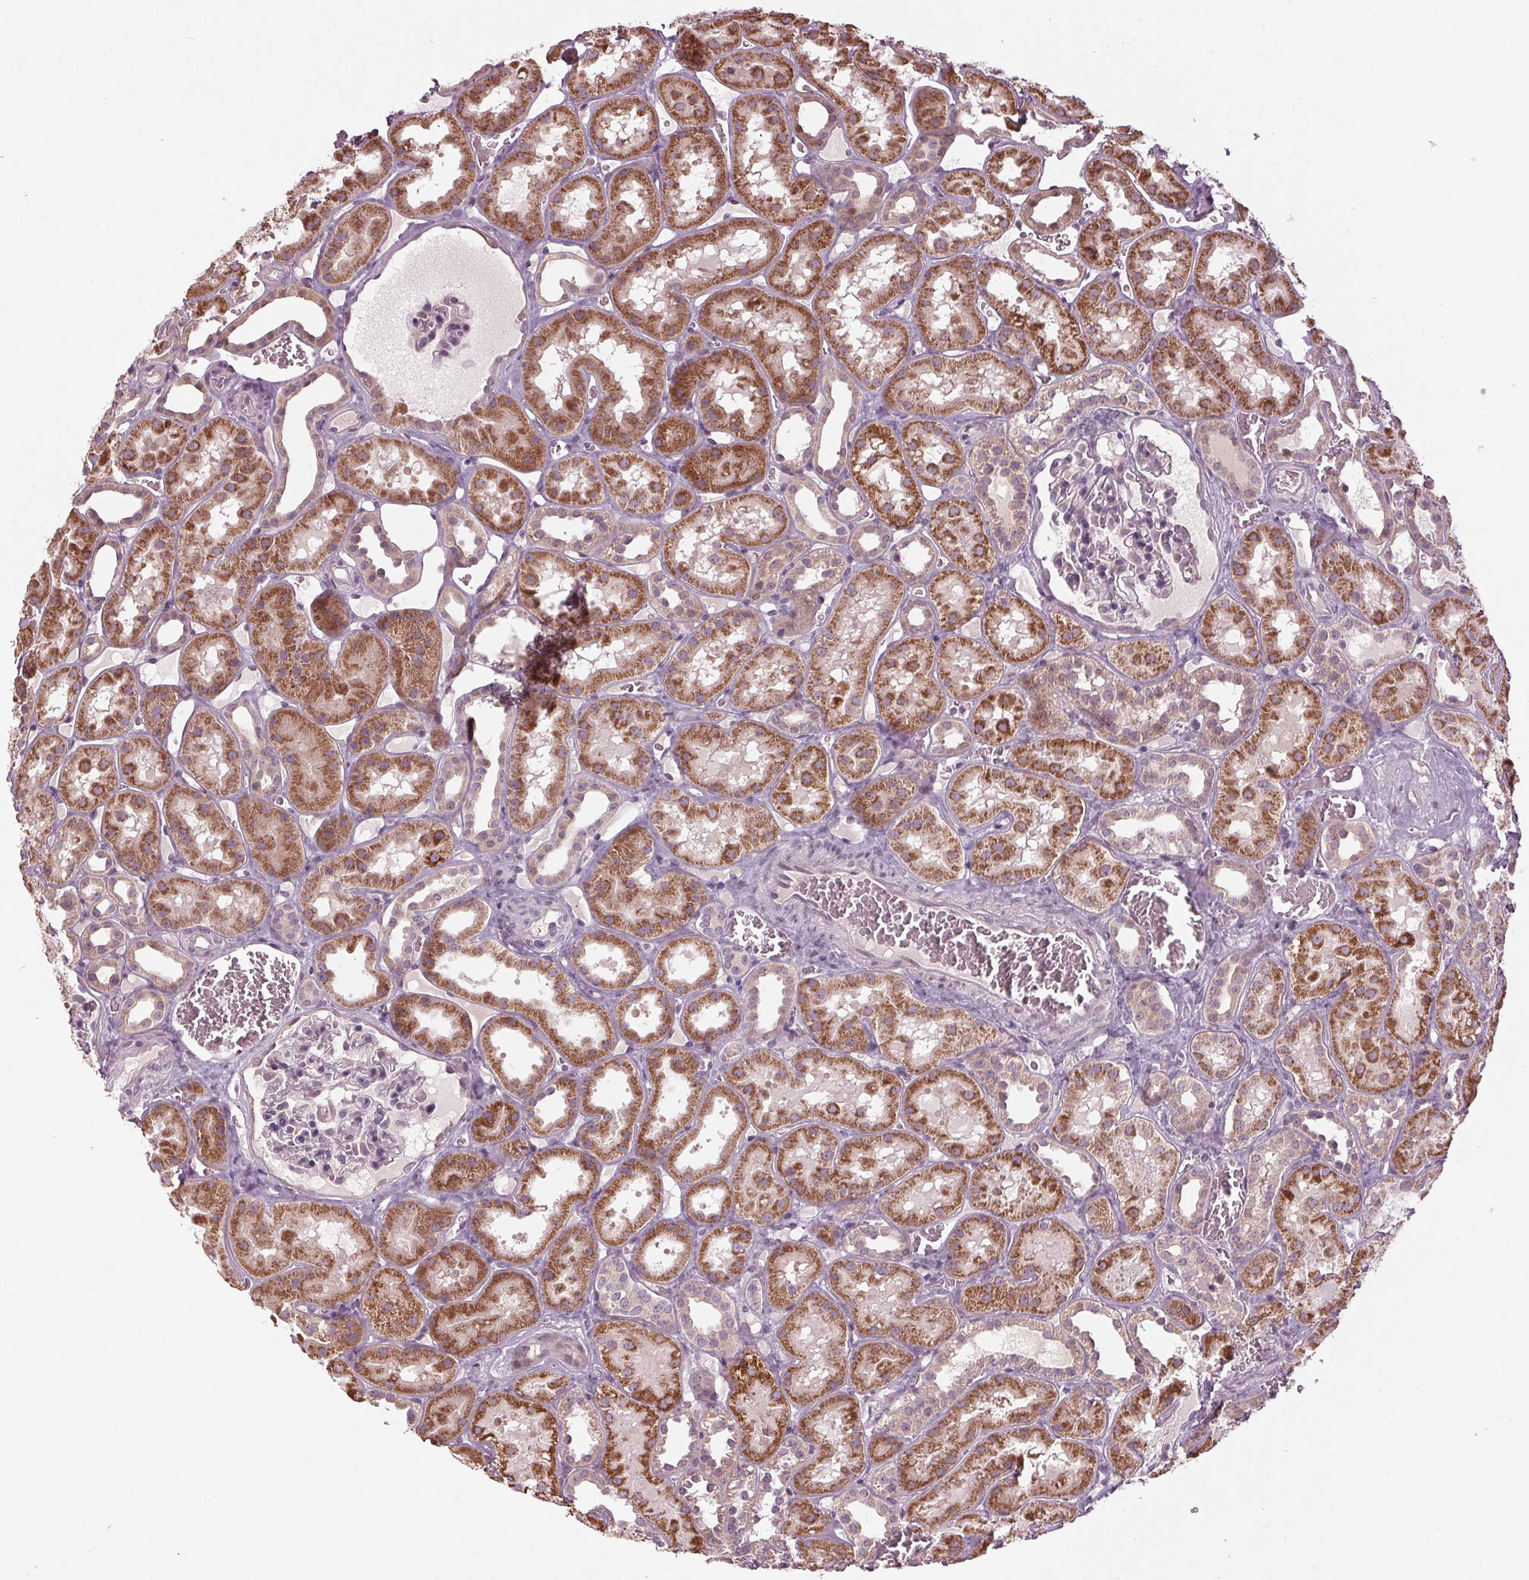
{"staining": {"intensity": "negative", "quantity": "none", "location": "none"}, "tissue": "kidney", "cell_type": "Cells in glomeruli", "image_type": "normal", "snomed": [{"axis": "morphology", "description": "Normal tissue, NOS"}, {"axis": "topography", "description": "Kidney"}], "caption": "This is an IHC histopathology image of benign kidney. There is no positivity in cells in glomeruli.", "gene": "ZNF605", "patient": {"sex": "female", "age": 41}}